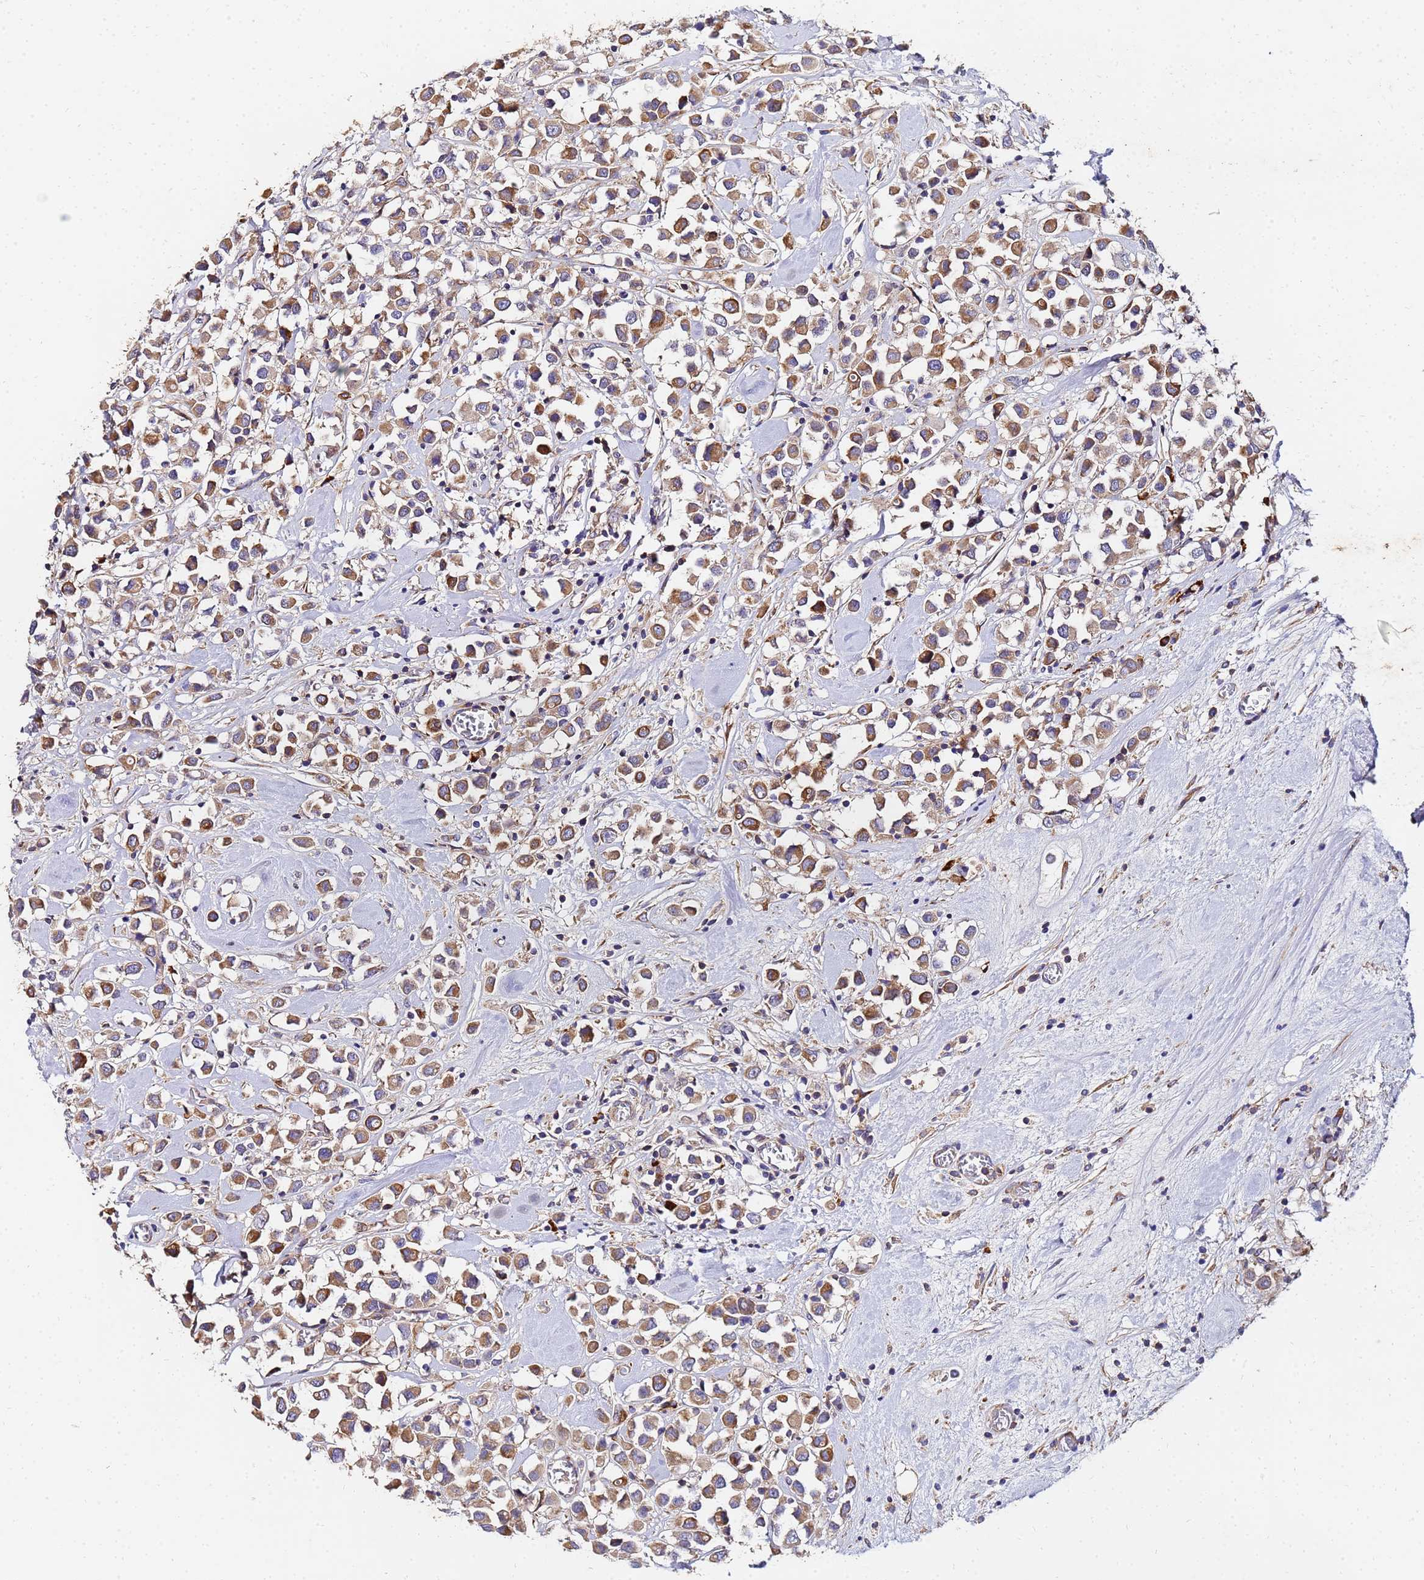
{"staining": {"intensity": "moderate", "quantity": ">75%", "location": "cytoplasmic/membranous"}, "tissue": "breast cancer", "cell_type": "Tumor cells", "image_type": "cancer", "snomed": [{"axis": "morphology", "description": "Duct carcinoma"}, {"axis": "topography", "description": "Breast"}], "caption": "A medium amount of moderate cytoplasmic/membranous staining is appreciated in about >75% of tumor cells in breast cancer tissue. (brown staining indicates protein expression, while blue staining denotes nuclei).", "gene": "POM121", "patient": {"sex": "female", "age": 61}}